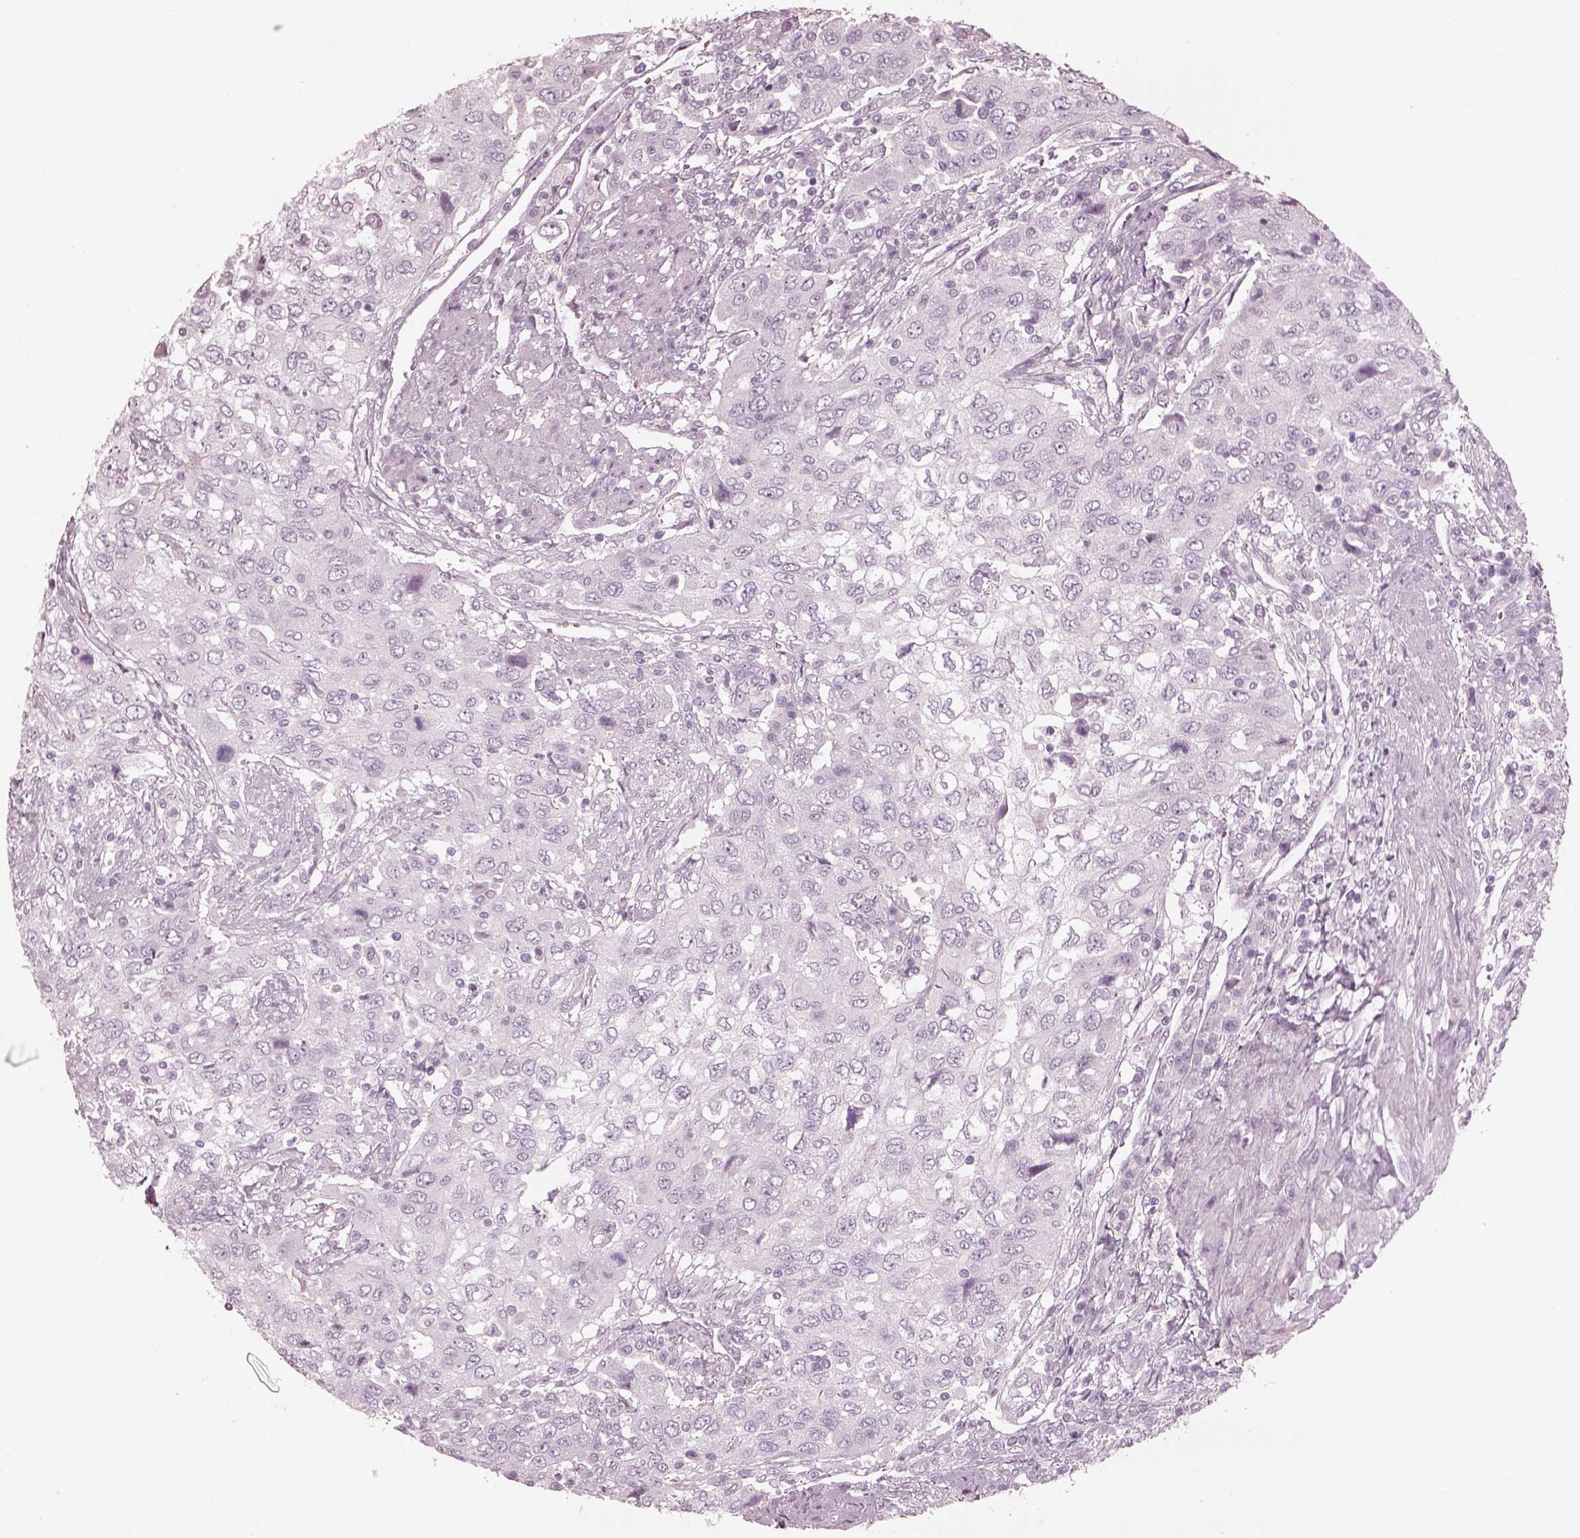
{"staining": {"intensity": "negative", "quantity": "none", "location": "none"}, "tissue": "urothelial cancer", "cell_type": "Tumor cells", "image_type": "cancer", "snomed": [{"axis": "morphology", "description": "Urothelial carcinoma, High grade"}, {"axis": "topography", "description": "Urinary bladder"}], "caption": "IHC image of neoplastic tissue: human urothelial cancer stained with DAB (3,3'-diaminobenzidine) reveals no significant protein expression in tumor cells.", "gene": "FABP9", "patient": {"sex": "male", "age": 76}}